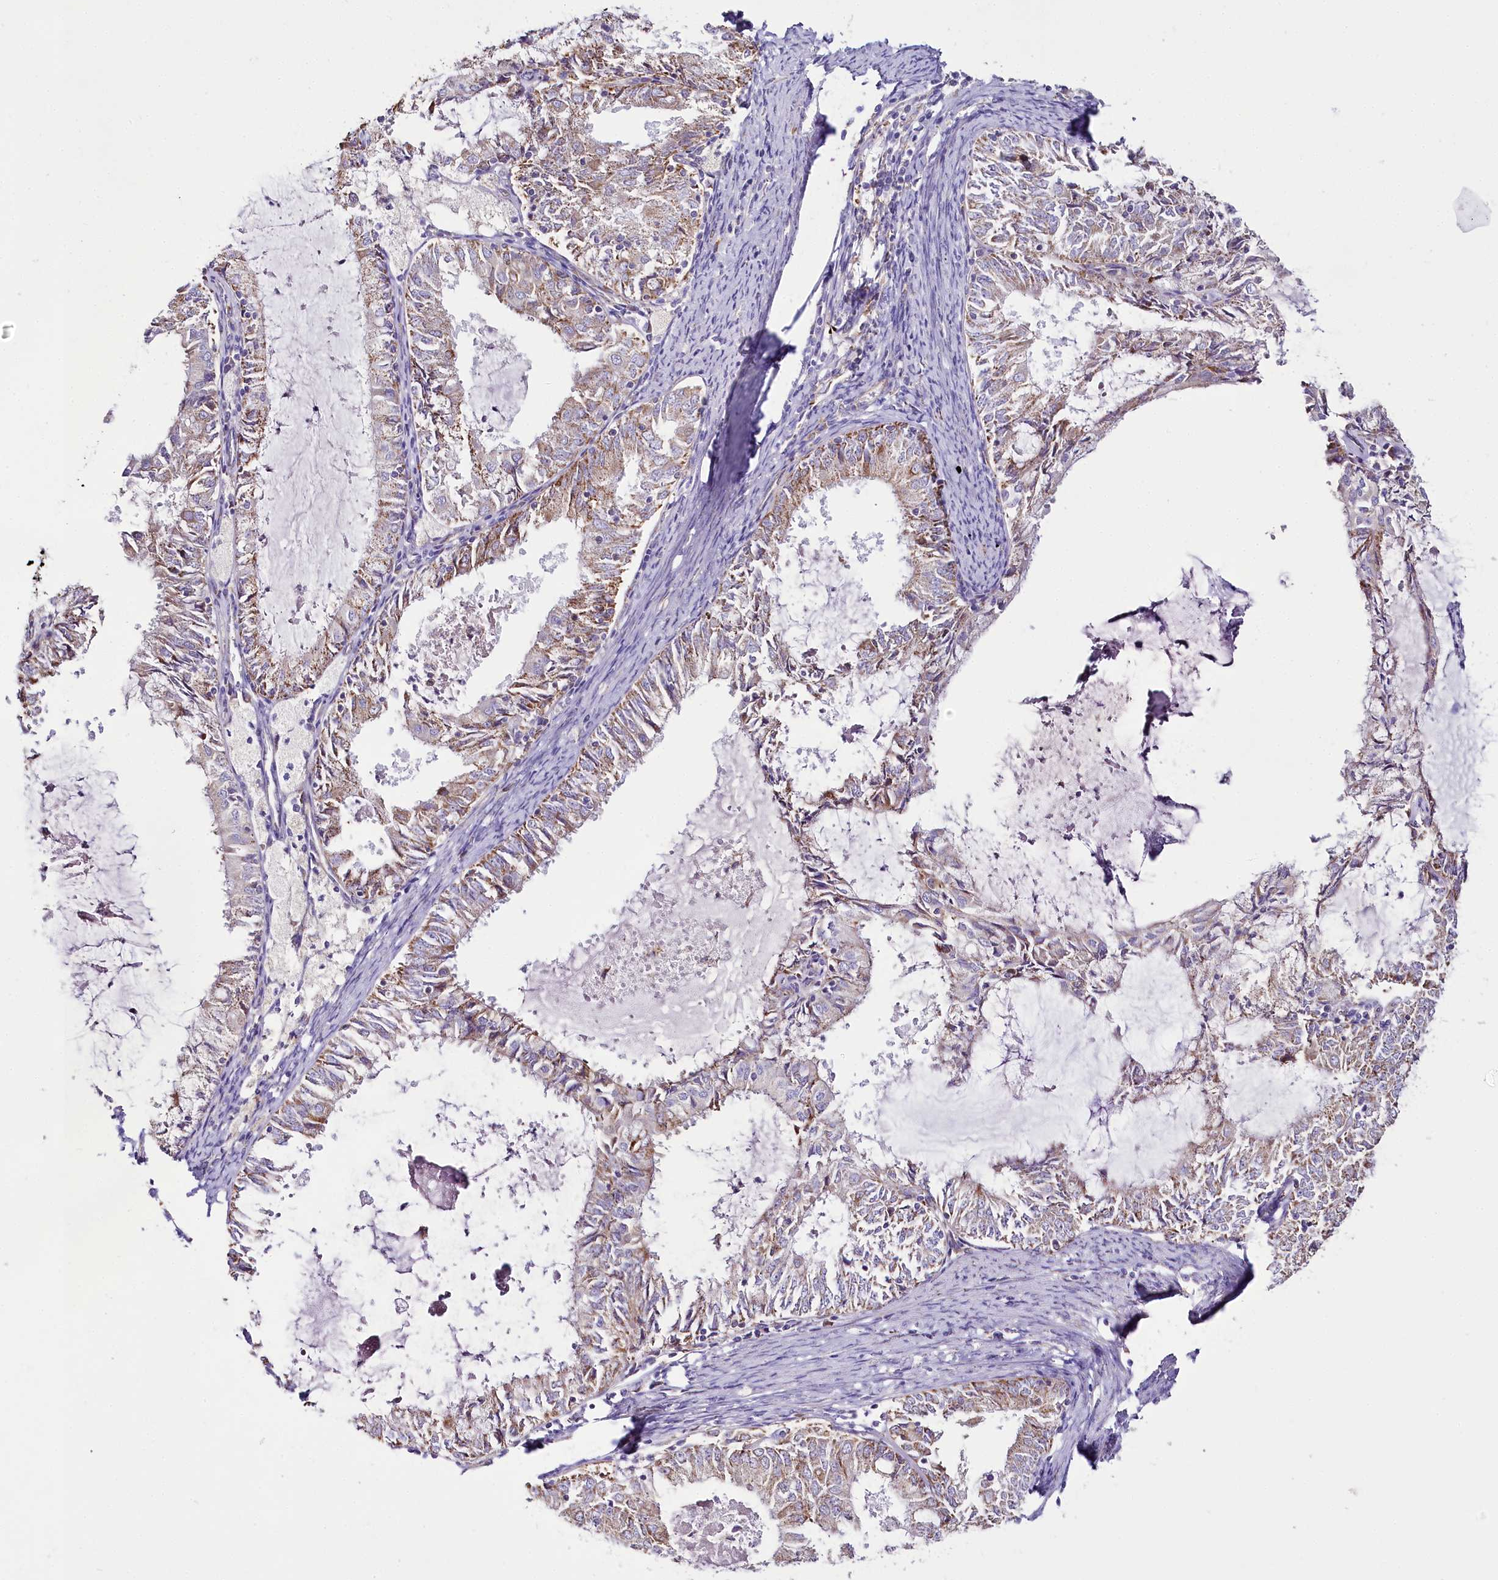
{"staining": {"intensity": "moderate", "quantity": "25%-75%", "location": "cytoplasmic/membranous"}, "tissue": "endometrial cancer", "cell_type": "Tumor cells", "image_type": "cancer", "snomed": [{"axis": "morphology", "description": "Adenocarcinoma, NOS"}, {"axis": "topography", "description": "Endometrium"}], "caption": "Human endometrial cancer stained for a protein (brown) demonstrates moderate cytoplasmic/membranous positive expression in about 25%-75% of tumor cells.", "gene": "THUMPD3", "patient": {"sex": "female", "age": 57}}